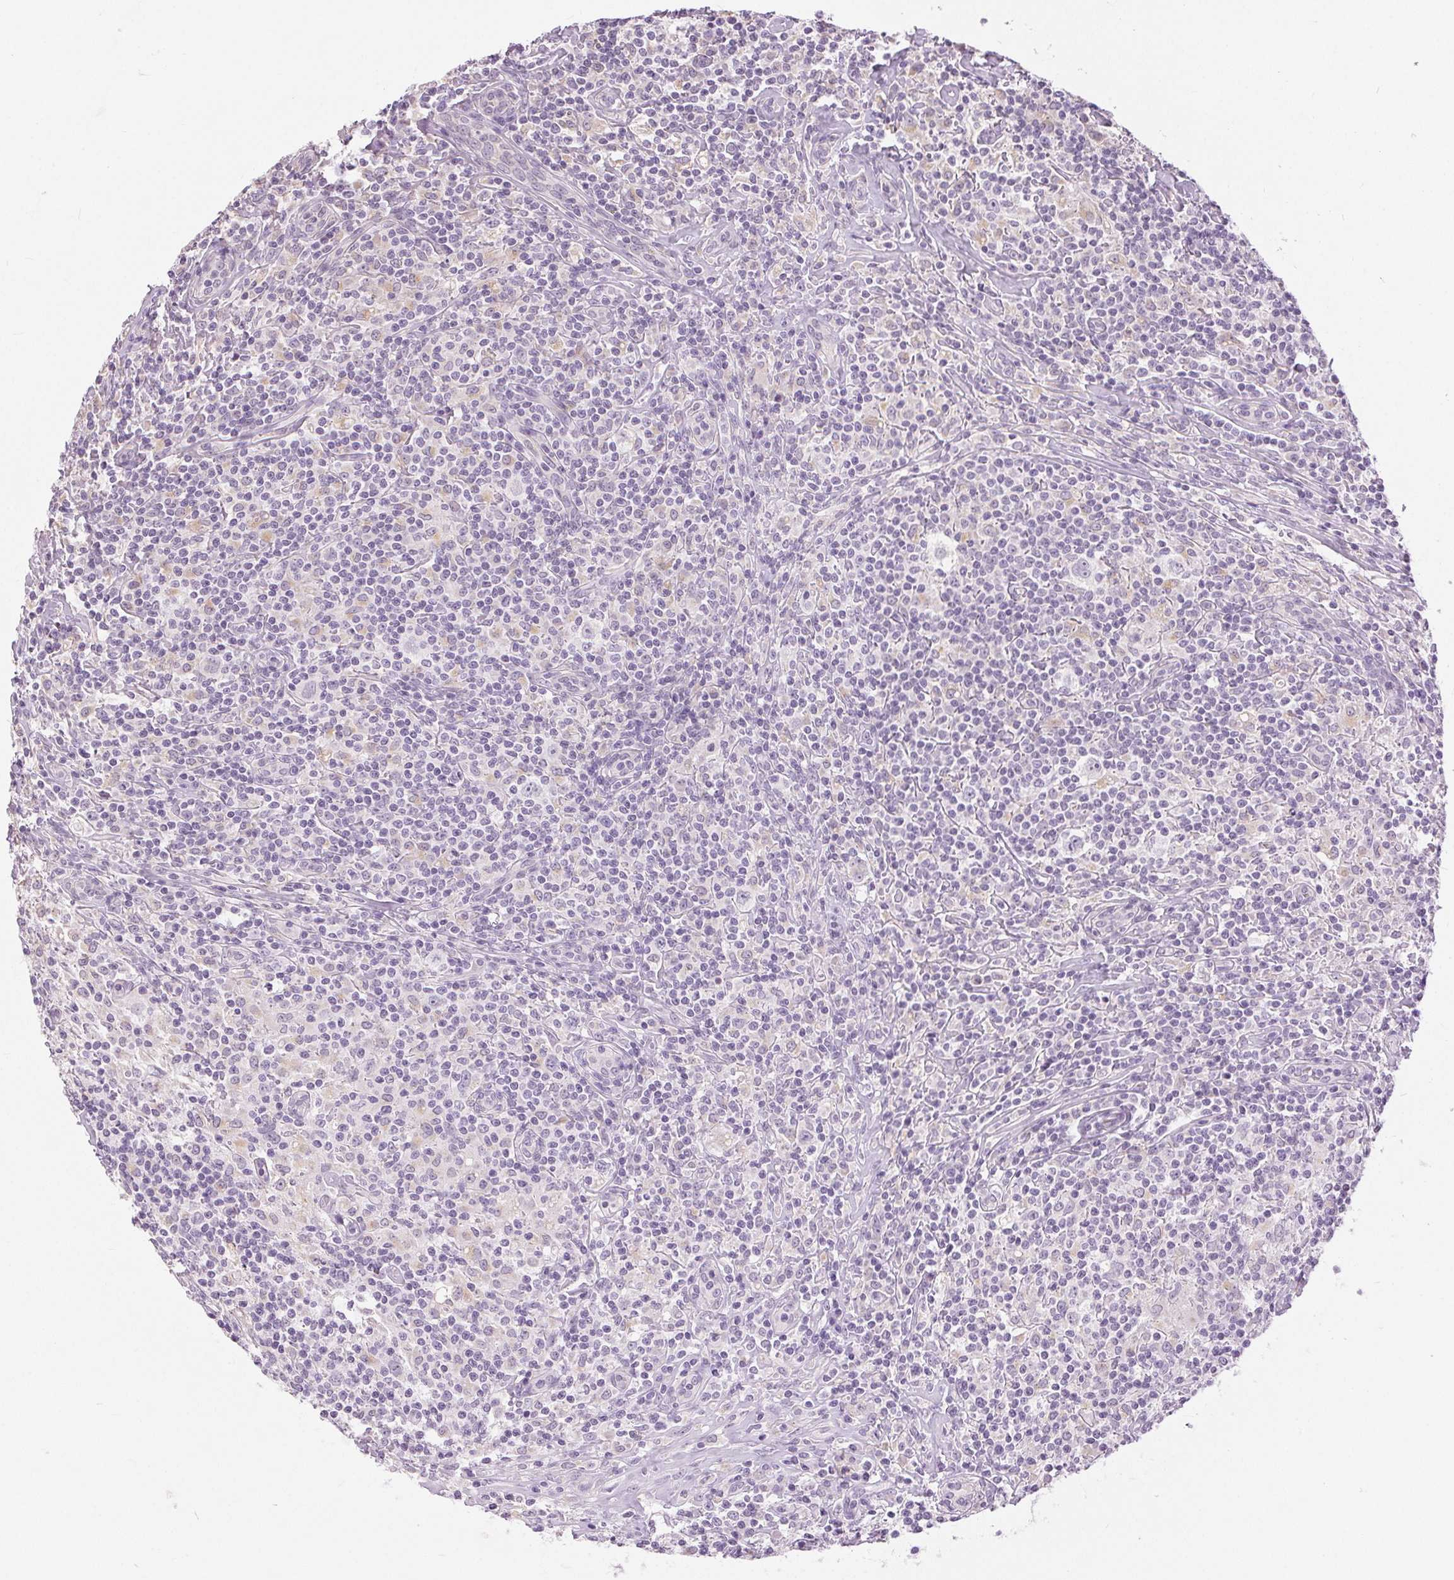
{"staining": {"intensity": "negative", "quantity": "none", "location": "none"}, "tissue": "lymphoma", "cell_type": "Tumor cells", "image_type": "cancer", "snomed": [{"axis": "morphology", "description": "Hodgkin's disease, NOS"}, {"axis": "morphology", "description": "Hodgkin's lymphoma, nodular sclerosis"}, {"axis": "topography", "description": "Lymph node"}], "caption": "An immunohistochemistry (IHC) photomicrograph of lymphoma is shown. There is no staining in tumor cells of lymphoma.", "gene": "DSG3", "patient": {"sex": "female", "age": 10}}